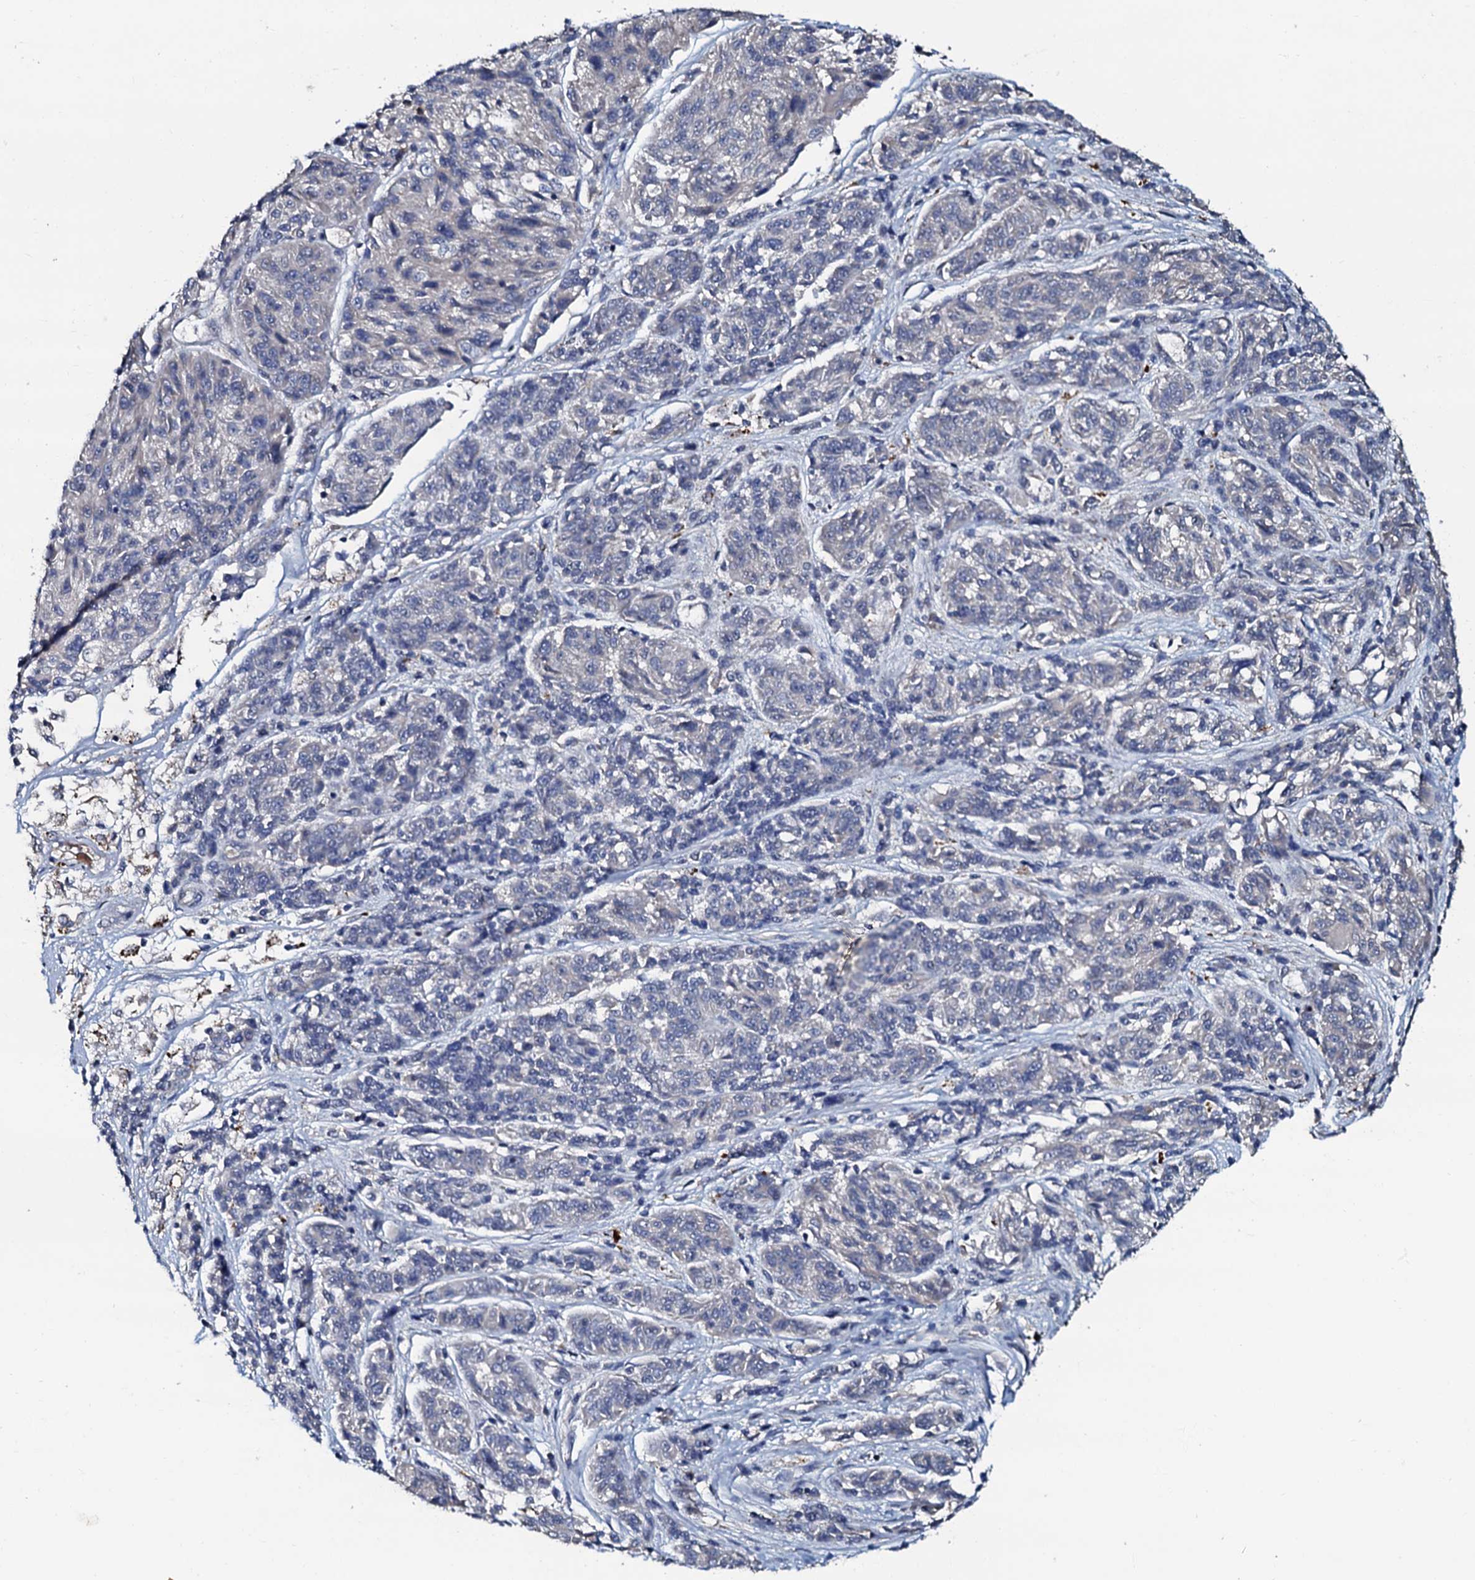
{"staining": {"intensity": "negative", "quantity": "none", "location": "none"}, "tissue": "melanoma", "cell_type": "Tumor cells", "image_type": "cancer", "snomed": [{"axis": "morphology", "description": "Malignant melanoma, NOS"}, {"axis": "topography", "description": "Skin"}], "caption": "IHC of melanoma shows no positivity in tumor cells.", "gene": "CPNE2", "patient": {"sex": "male", "age": 53}}